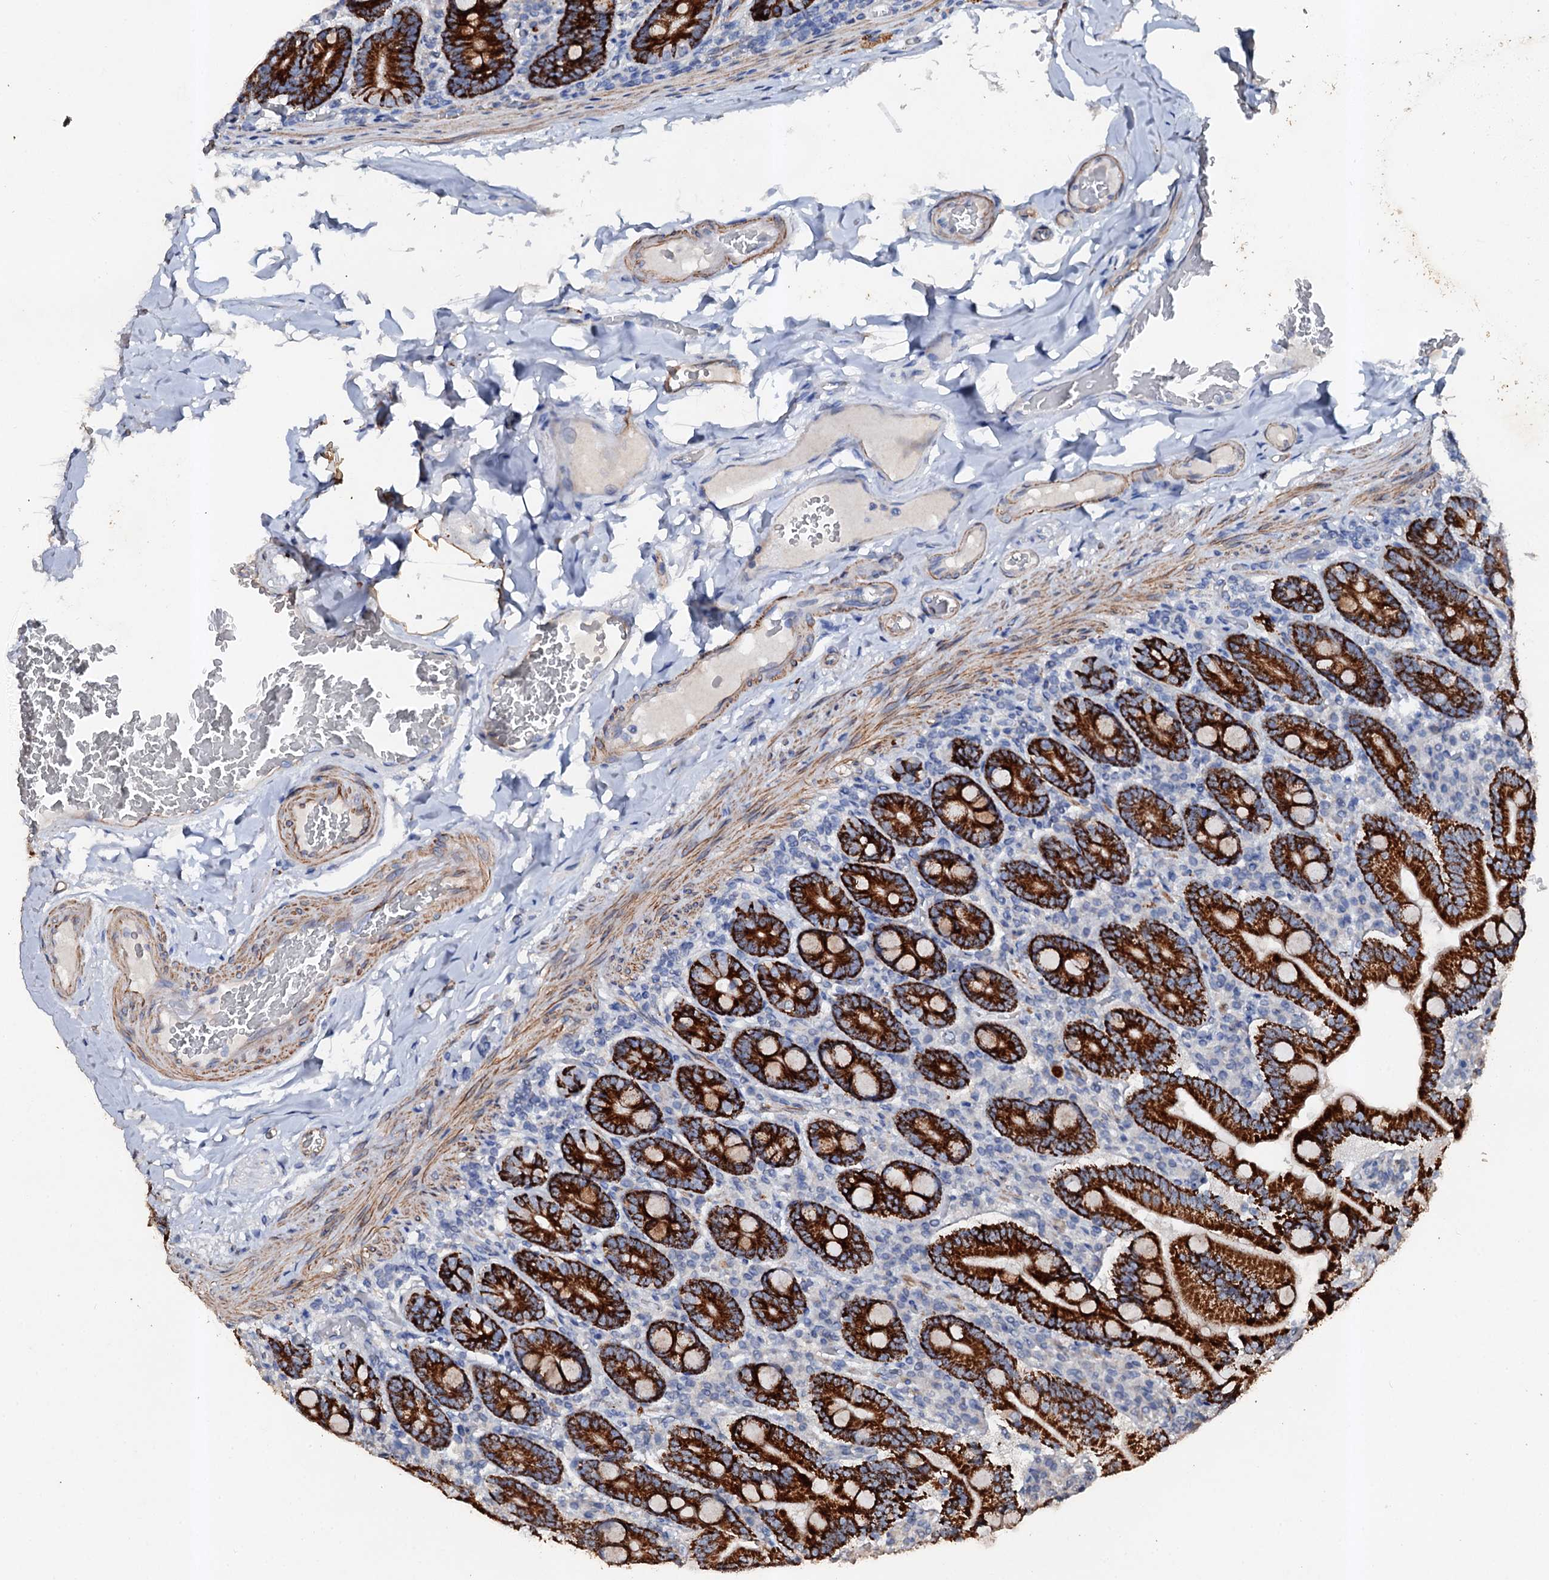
{"staining": {"intensity": "strong", "quantity": ">75%", "location": "cytoplasmic/membranous"}, "tissue": "duodenum", "cell_type": "Glandular cells", "image_type": "normal", "snomed": [{"axis": "morphology", "description": "Normal tissue, NOS"}, {"axis": "topography", "description": "Duodenum"}], "caption": "High-power microscopy captured an immunohistochemistry photomicrograph of benign duodenum, revealing strong cytoplasmic/membranous staining in about >75% of glandular cells. Immunohistochemistry (ihc) stains the protein in brown and the nuclei are stained blue.", "gene": "VPS36", "patient": {"sex": "female", "age": 62}}